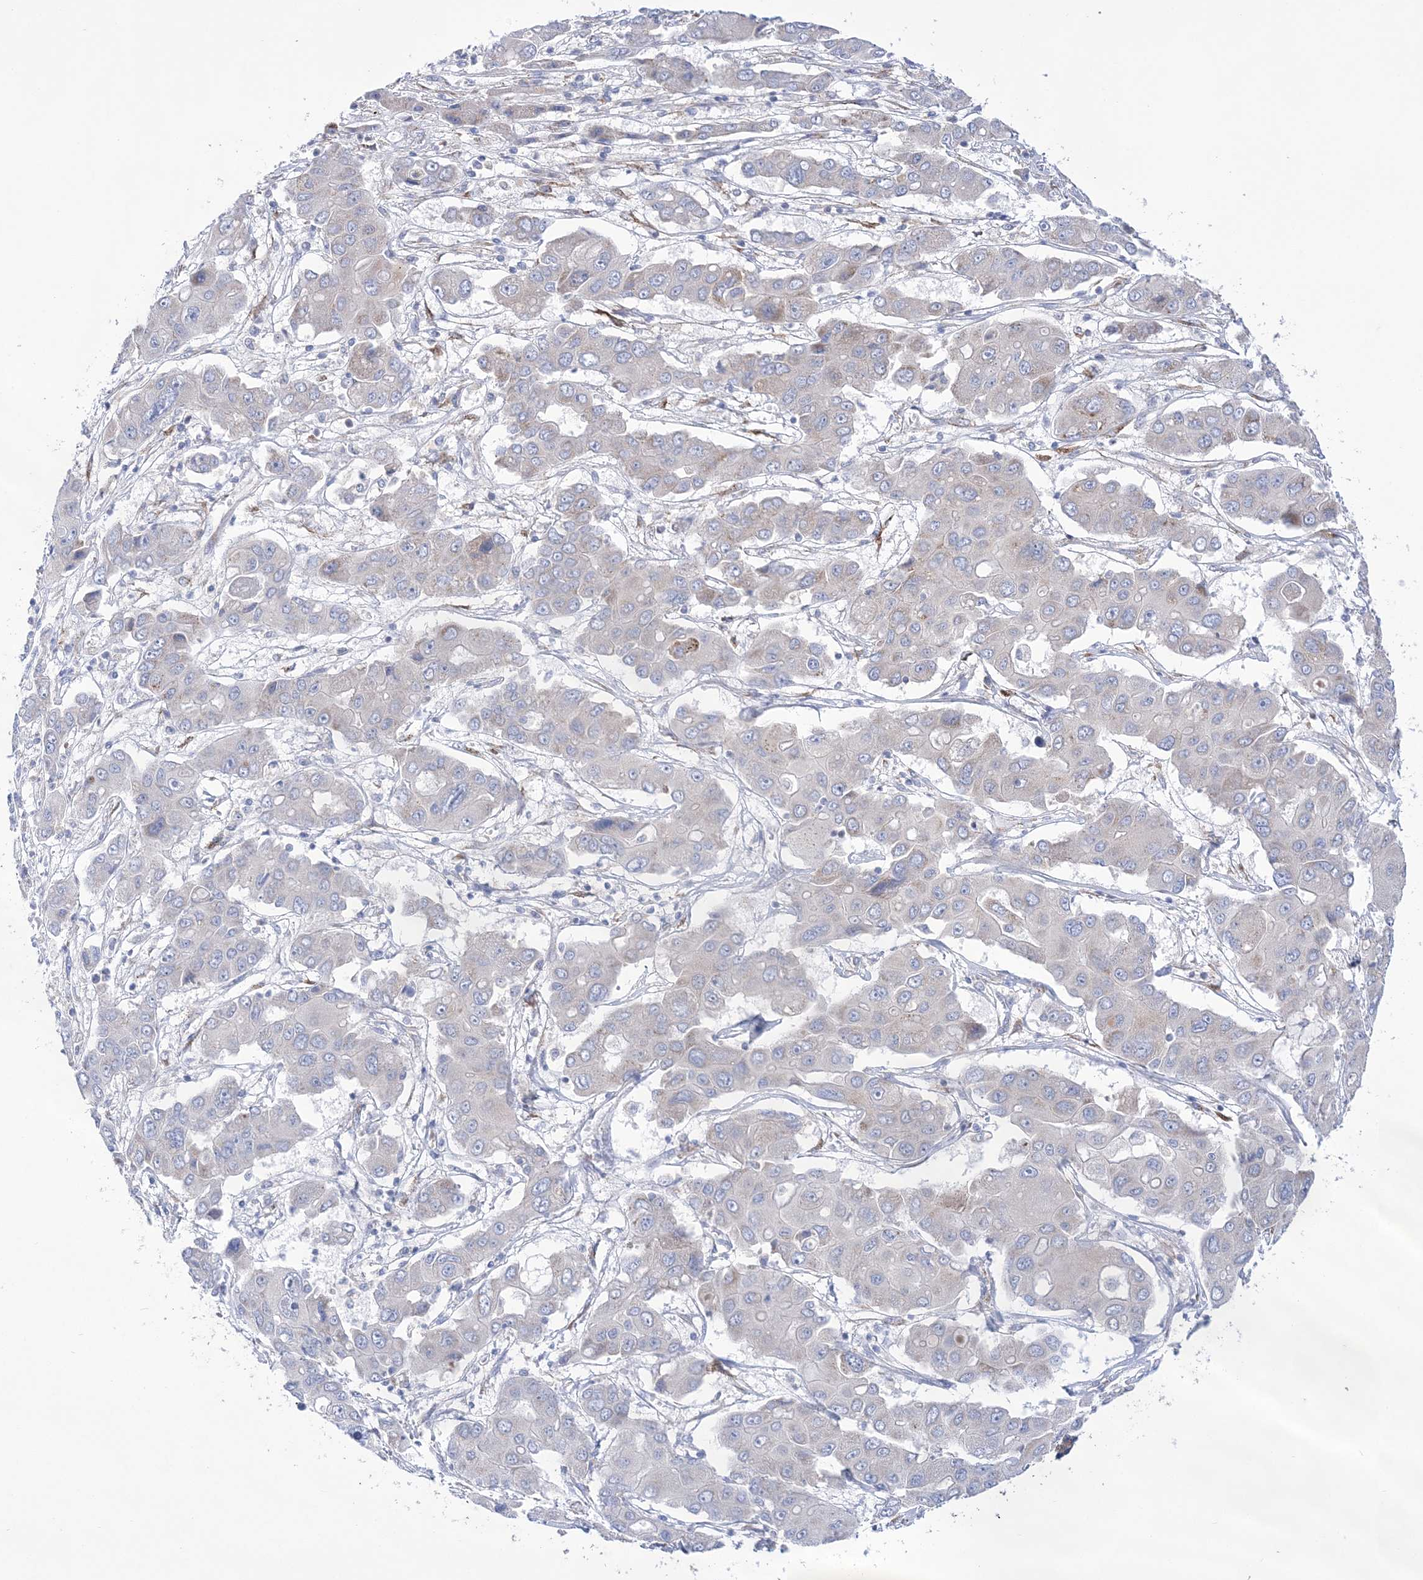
{"staining": {"intensity": "negative", "quantity": "none", "location": "none"}, "tissue": "liver cancer", "cell_type": "Tumor cells", "image_type": "cancer", "snomed": [{"axis": "morphology", "description": "Cholangiocarcinoma"}, {"axis": "topography", "description": "Liver"}], "caption": "Image shows no protein positivity in tumor cells of liver cancer tissue.", "gene": "COPB2", "patient": {"sex": "male", "age": 67}}